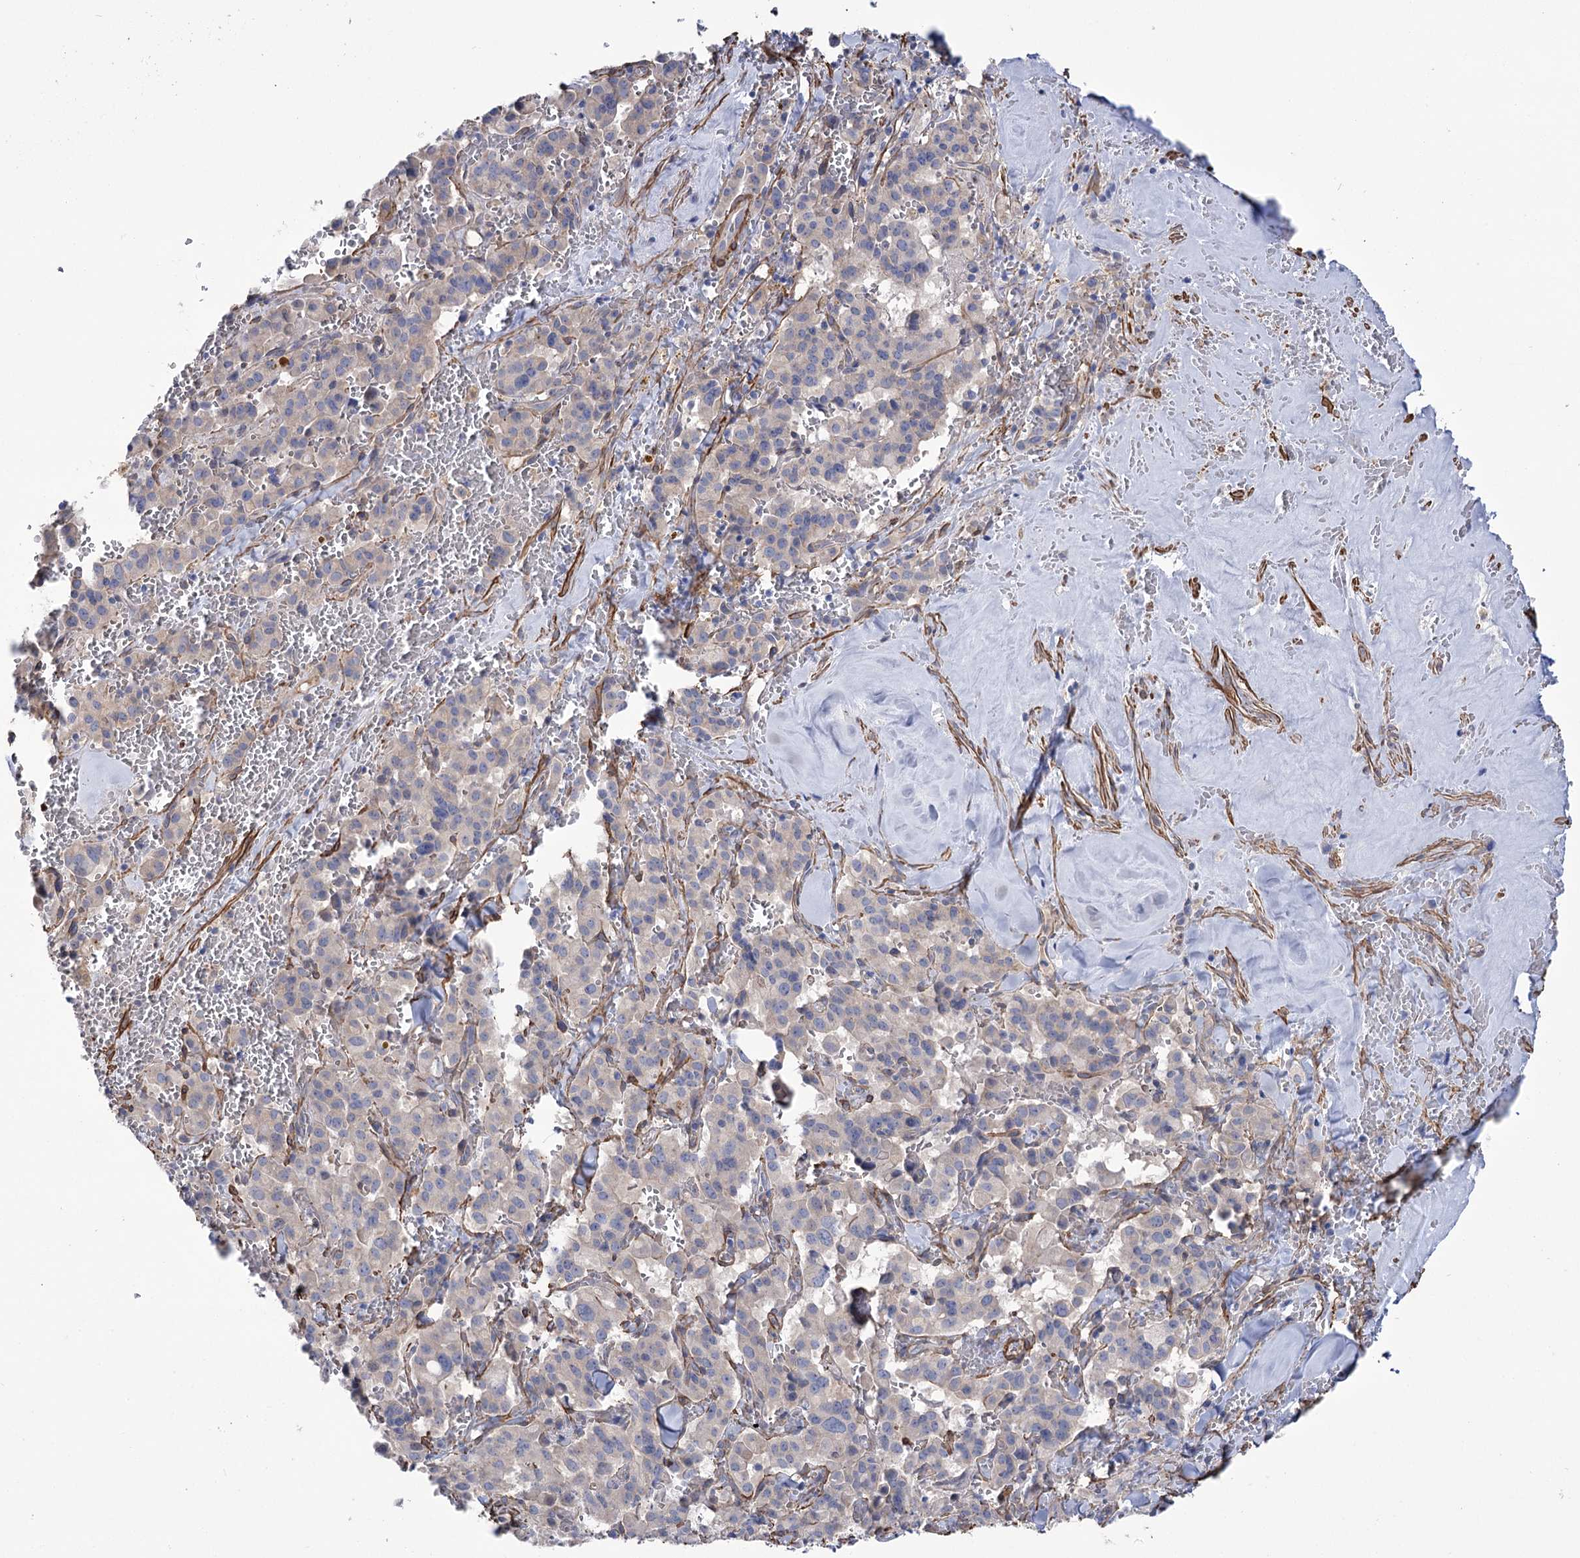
{"staining": {"intensity": "negative", "quantity": "none", "location": "none"}, "tissue": "pancreatic cancer", "cell_type": "Tumor cells", "image_type": "cancer", "snomed": [{"axis": "morphology", "description": "Adenocarcinoma, NOS"}, {"axis": "topography", "description": "Pancreas"}], "caption": "Pancreatic cancer (adenocarcinoma) was stained to show a protein in brown. There is no significant staining in tumor cells. The staining is performed using DAB (3,3'-diaminobenzidine) brown chromogen with nuclei counter-stained in using hematoxylin.", "gene": "WASHC3", "patient": {"sex": "male", "age": 65}}